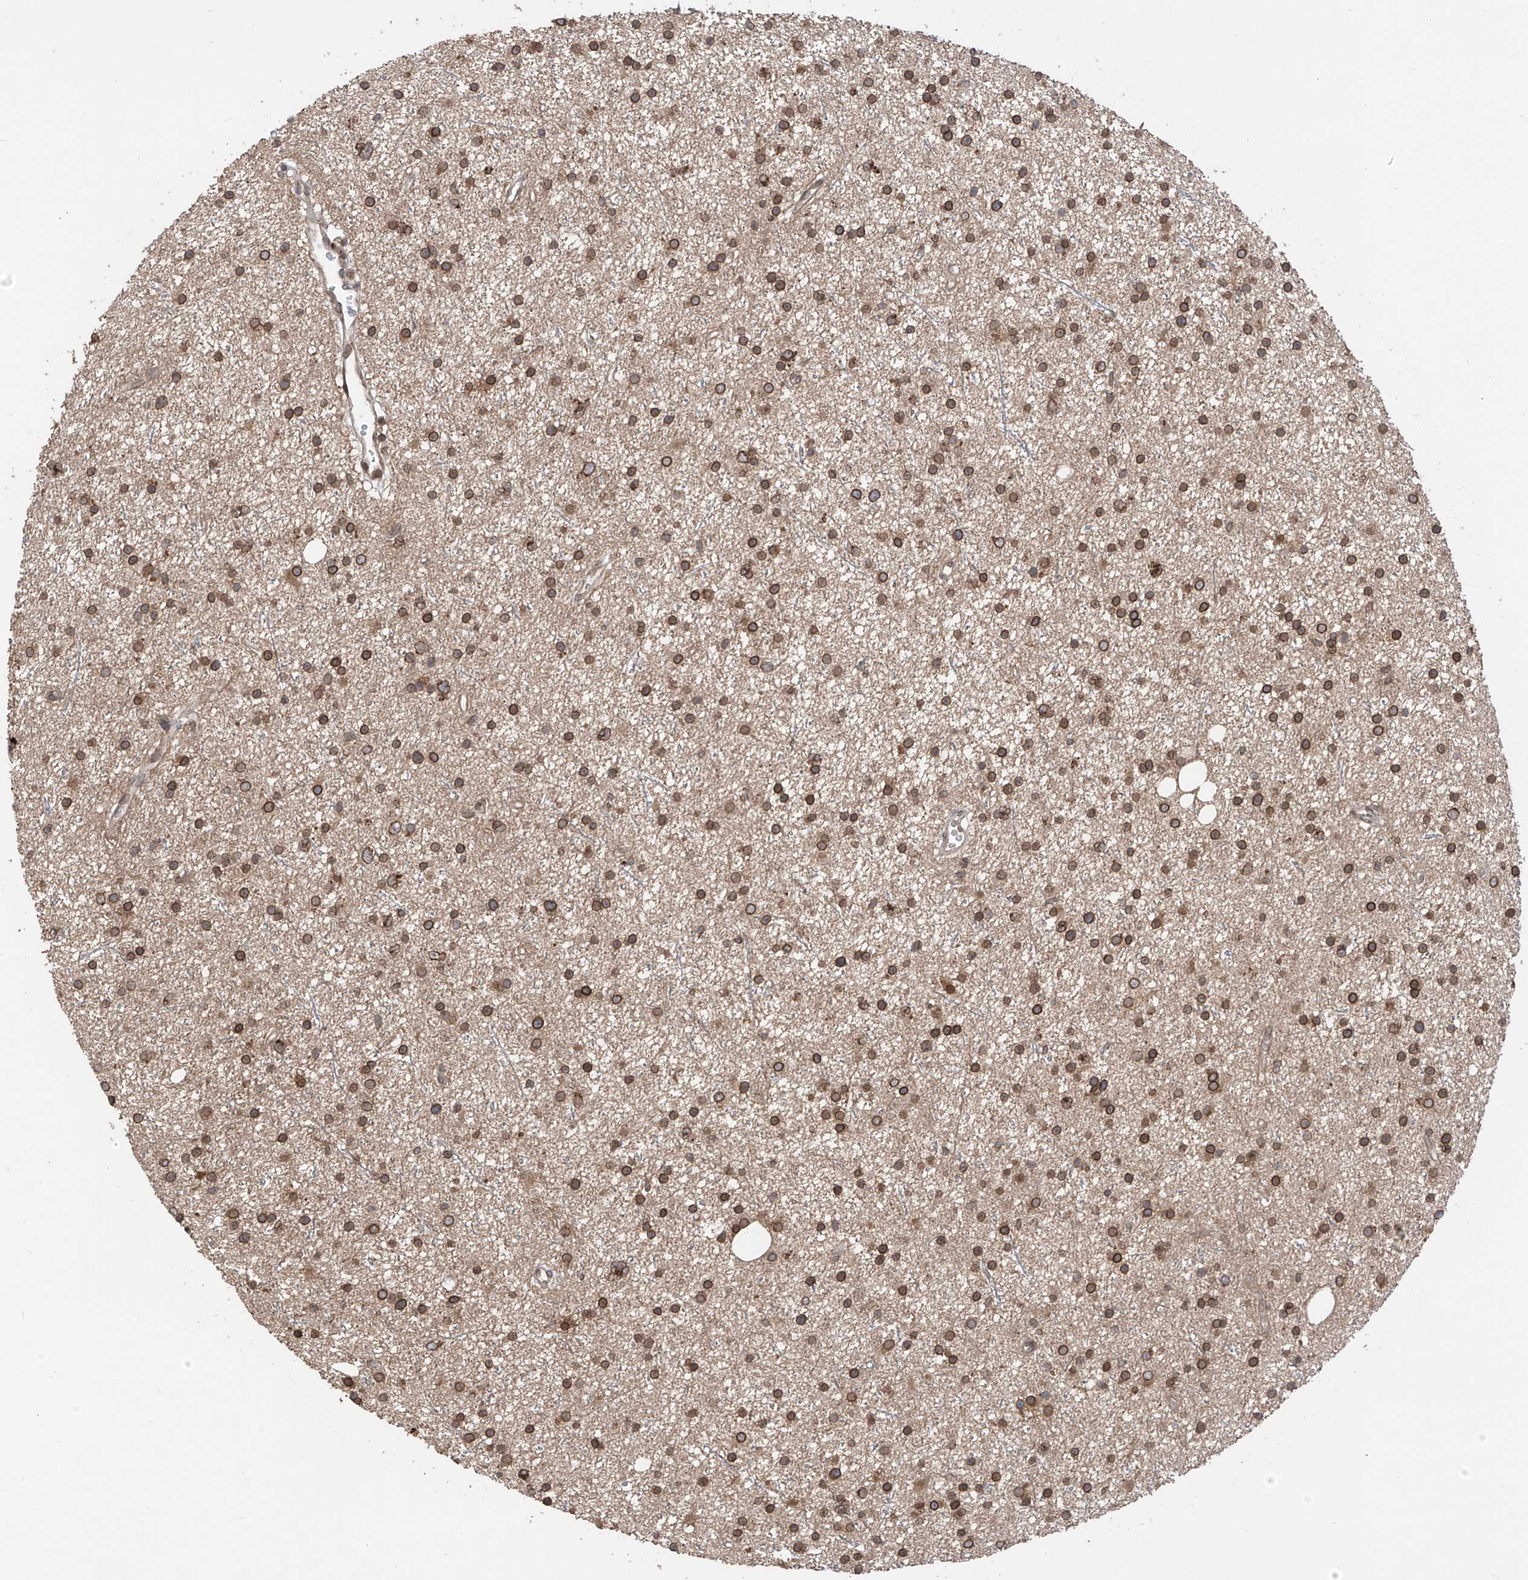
{"staining": {"intensity": "strong", "quantity": ">75%", "location": "cytoplasmic/membranous,nuclear"}, "tissue": "glioma", "cell_type": "Tumor cells", "image_type": "cancer", "snomed": [{"axis": "morphology", "description": "Glioma, malignant, Low grade"}, {"axis": "topography", "description": "Cerebral cortex"}], "caption": "IHC of human glioma shows high levels of strong cytoplasmic/membranous and nuclear staining in about >75% of tumor cells. (Stains: DAB in brown, nuclei in blue, Microscopy: brightfield microscopy at high magnification).", "gene": "AHCTF1", "patient": {"sex": "female", "age": 39}}